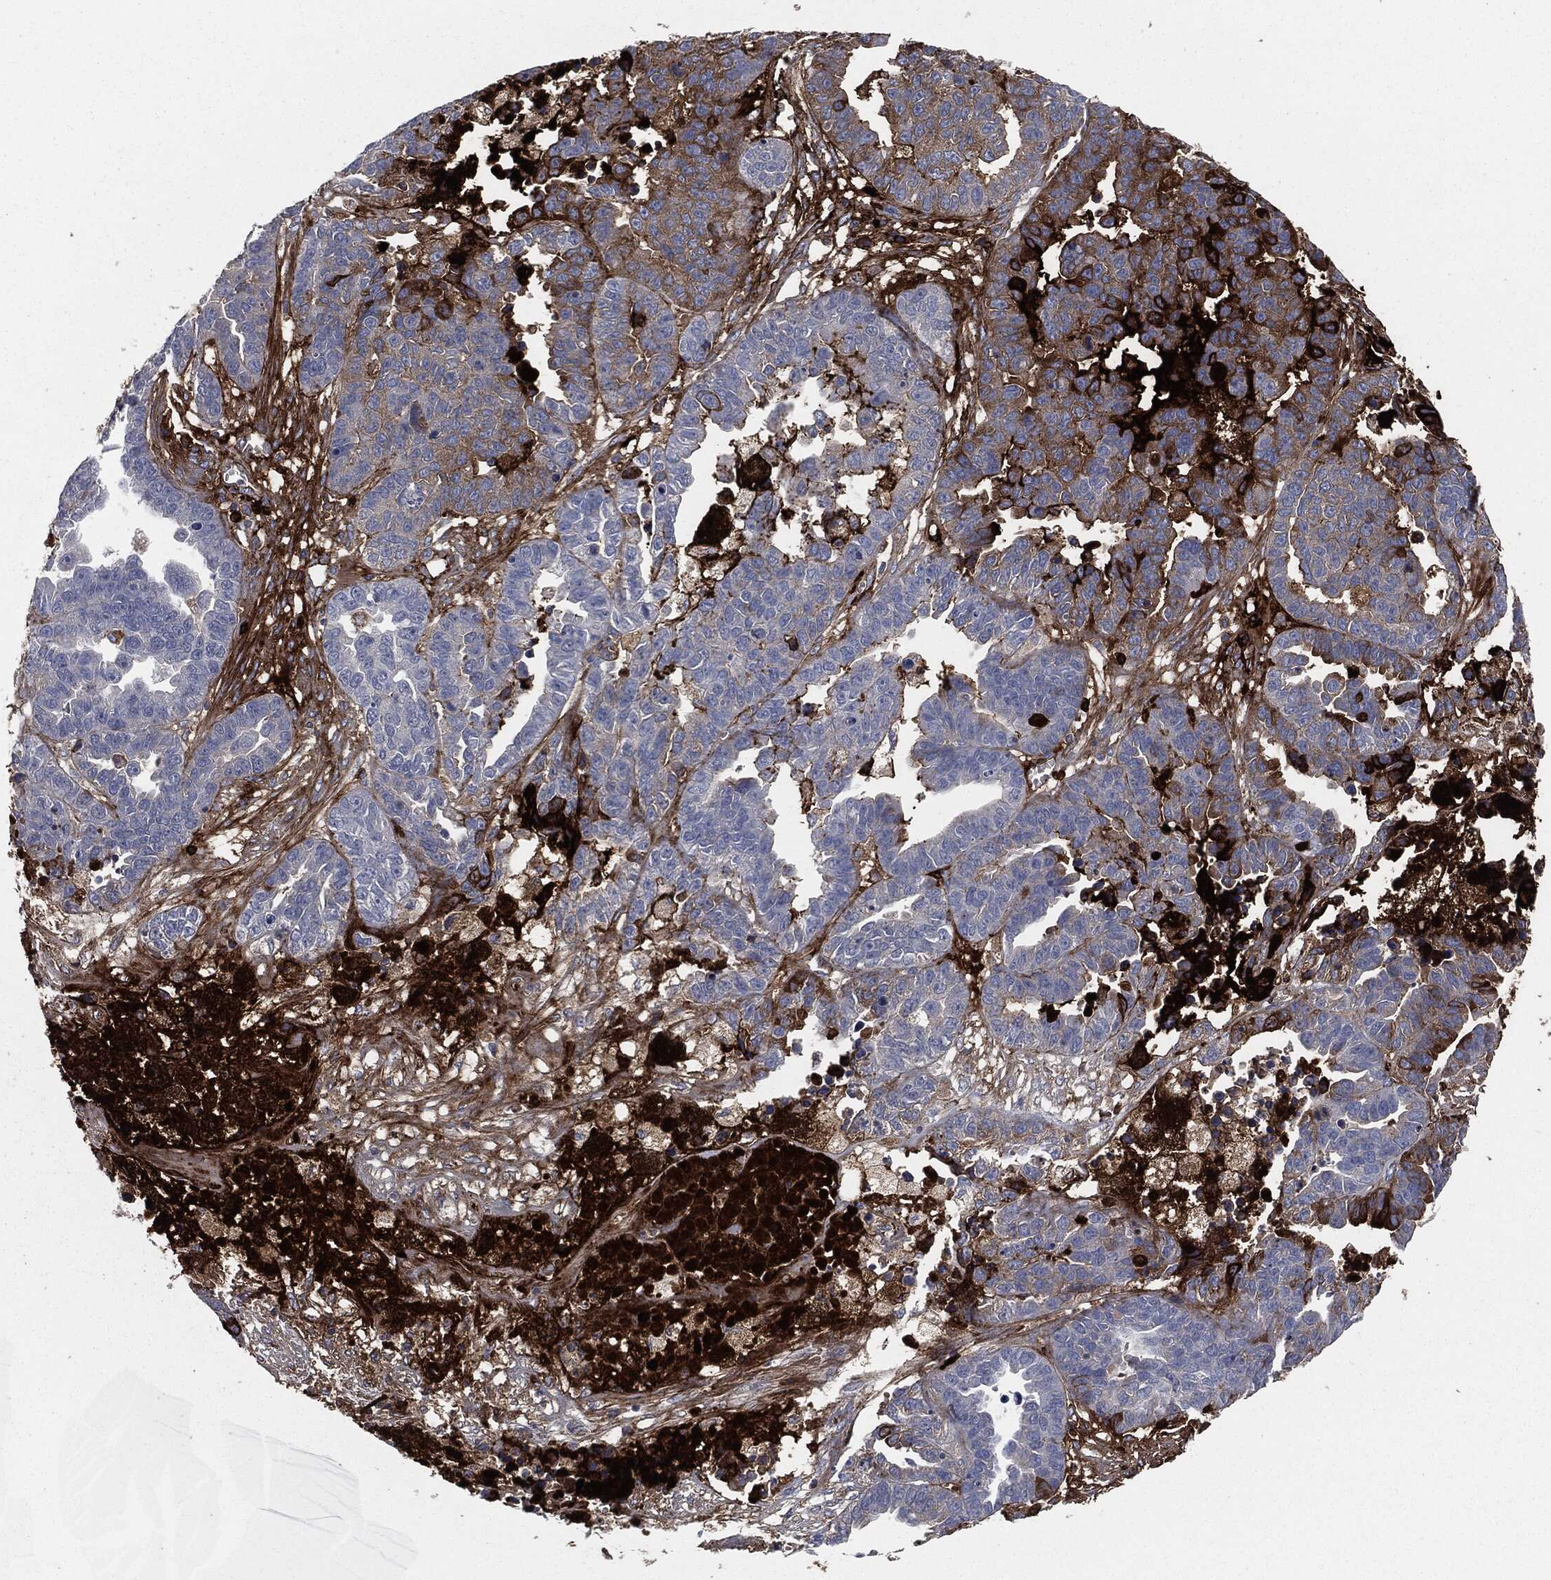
{"staining": {"intensity": "strong", "quantity": "<25%", "location": "cytoplasmic/membranous"}, "tissue": "ovarian cancer", "cell_type": "Tumor cells", "image_type": "cancer", "snomed": [{"axis": "morphology", "description": "Cystadenocarcinoma, serous, NOS"}, {"axis": "topography", "description": "Ovary"}], "caption": "The photomicrograph exhibits immunohistochemical staining of ovarian cancer (serous cystadenocarcinoma). There is strong cytoplasmic/membranous expression is appreciated in approximately <25% of tumor cells. (brown staining indicates protein expression, while blue staining denotes nuclei).", "gene": "APOB", "patient": {"sex": "female", "age": 87}}